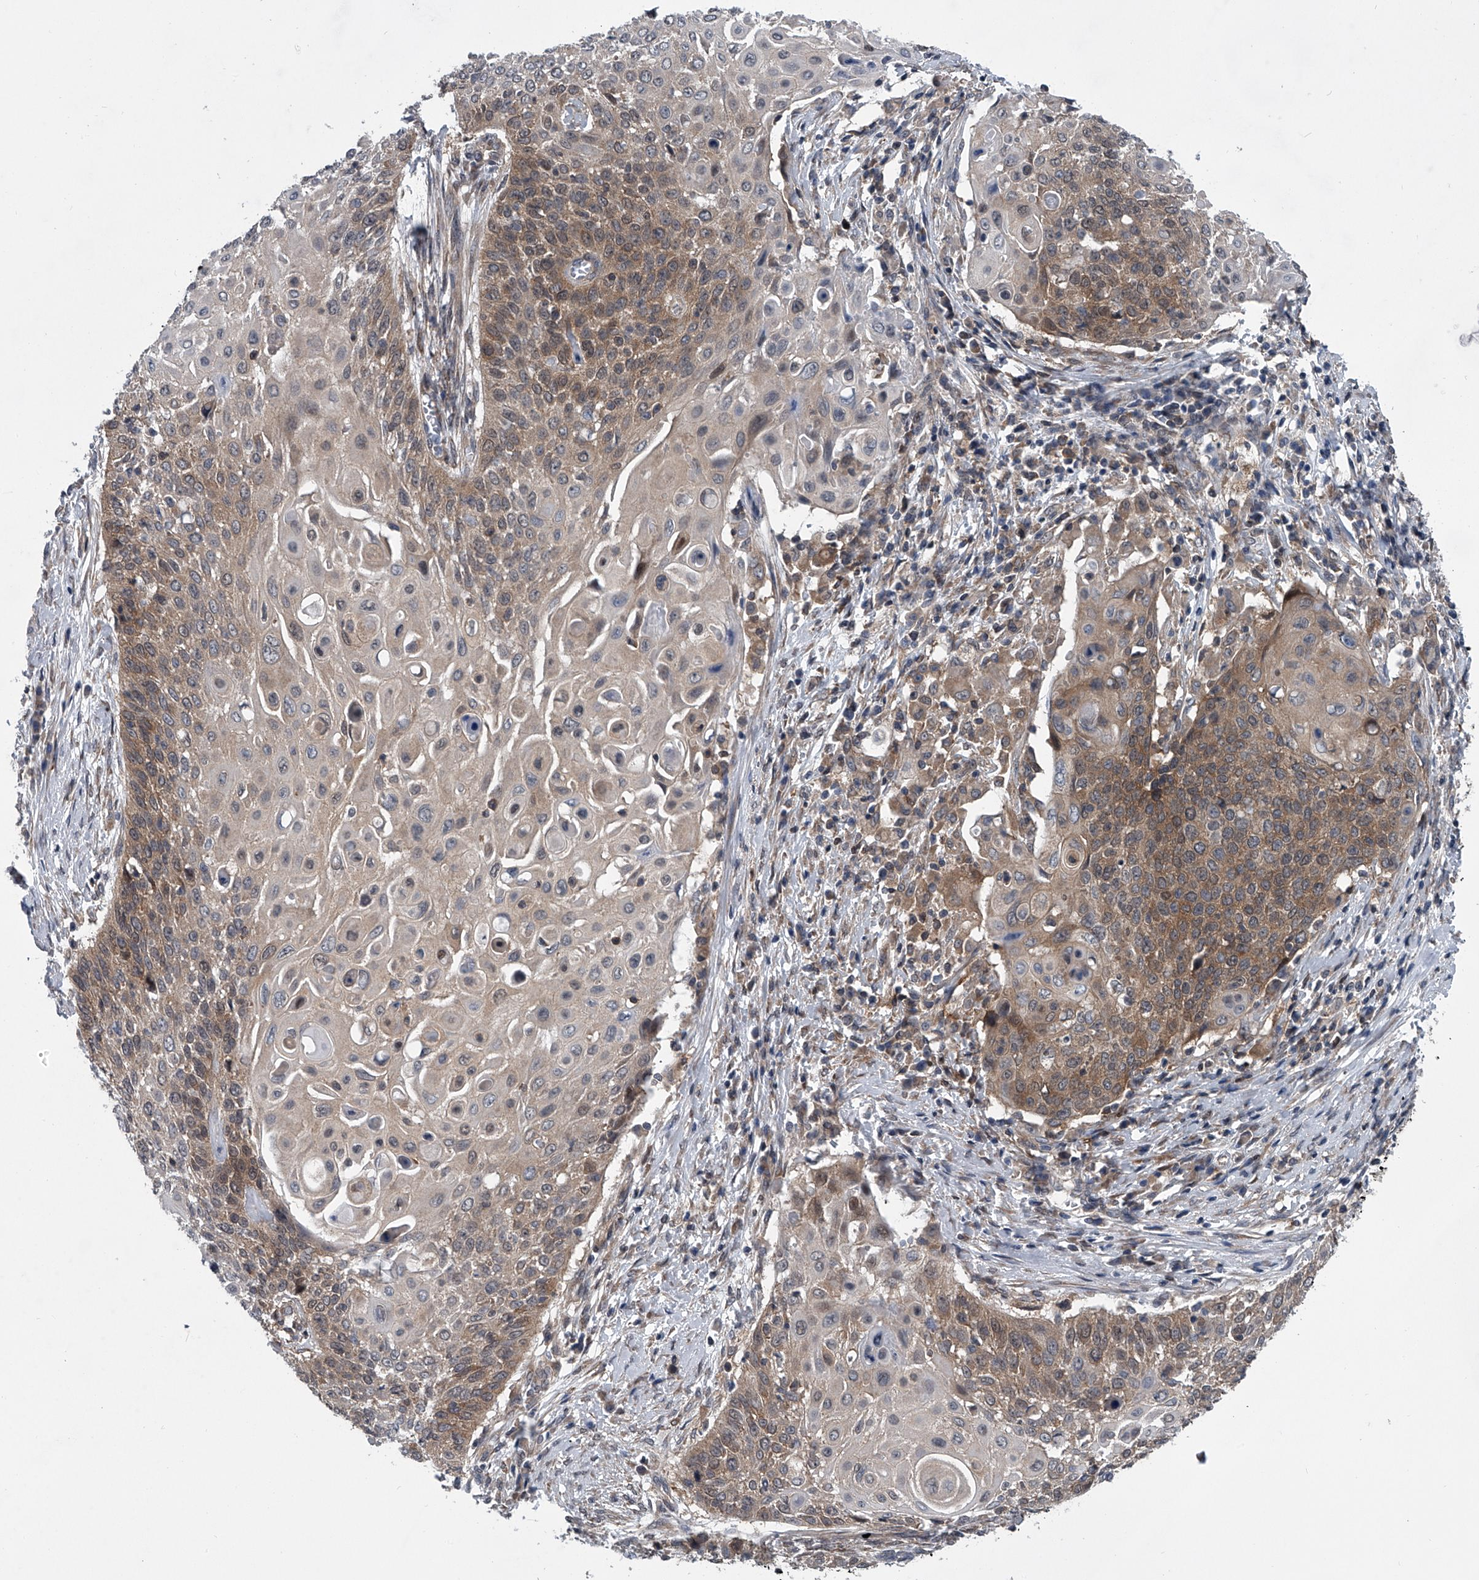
{"staining": {"intensity": "moderate", "quantity": "25%-75%", "location": "cytoplasmic/membranous"}, "tissue": "cervical cancer", "cell_type": "Tumor cells", "image_type": "cancer", "snomed": [{"axis": "morphology", "description": "Squamous cell carcinoma, NOS"}, {"axis": "topography", "description": "Cervix"}], "caption": "Cervical squamous cell carcinoma stained for a protein exhibits moderate cytoplasmic/membranous positivity in tumor cells.", "gene": "PPP2R5D", "patient": {"sex": "female", "age": 39}}